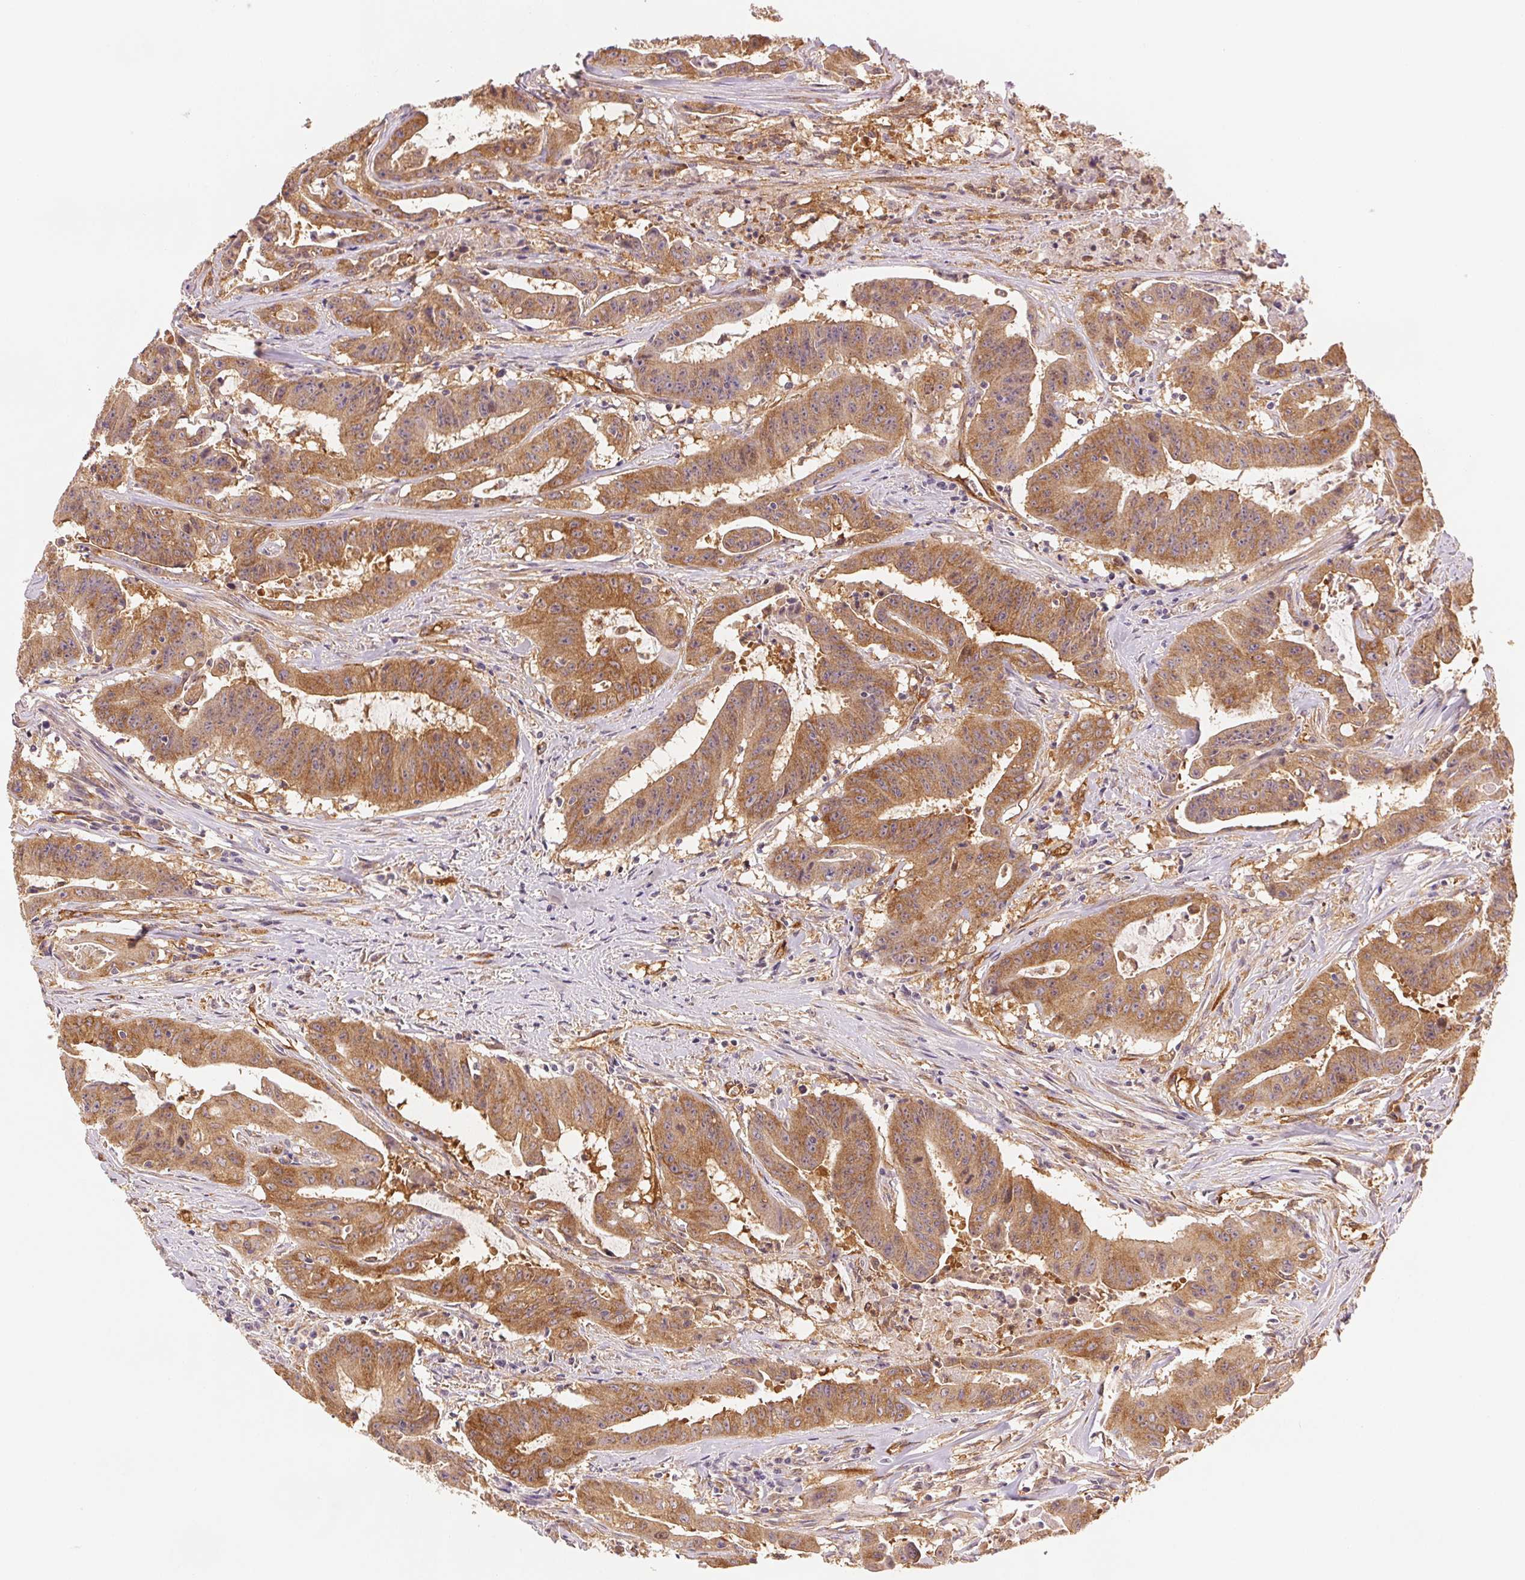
{"staining": {"intensity": "moderate", "quantity": ">75%", "location": "cytoplasmic/membranous"}, "tissue": "colorectal cancer", "cell_type": "Tumor cells", "image_type": "cancer", "snomed": [{"axis": "morphology", "description": "Adenocarcinoma, NOS"}, {"axis": "topography", "description": "Colon"}], "caption": "Tumor cells display medium levels of moderate cytoplasmic/membranous staining in about >75% of cells in colorectal adenocarcinoma. (IHC, brightfield microscopy, high magnification).", "gene": "DIAPH2", "patient": {"sex": "male", "age": 33}}